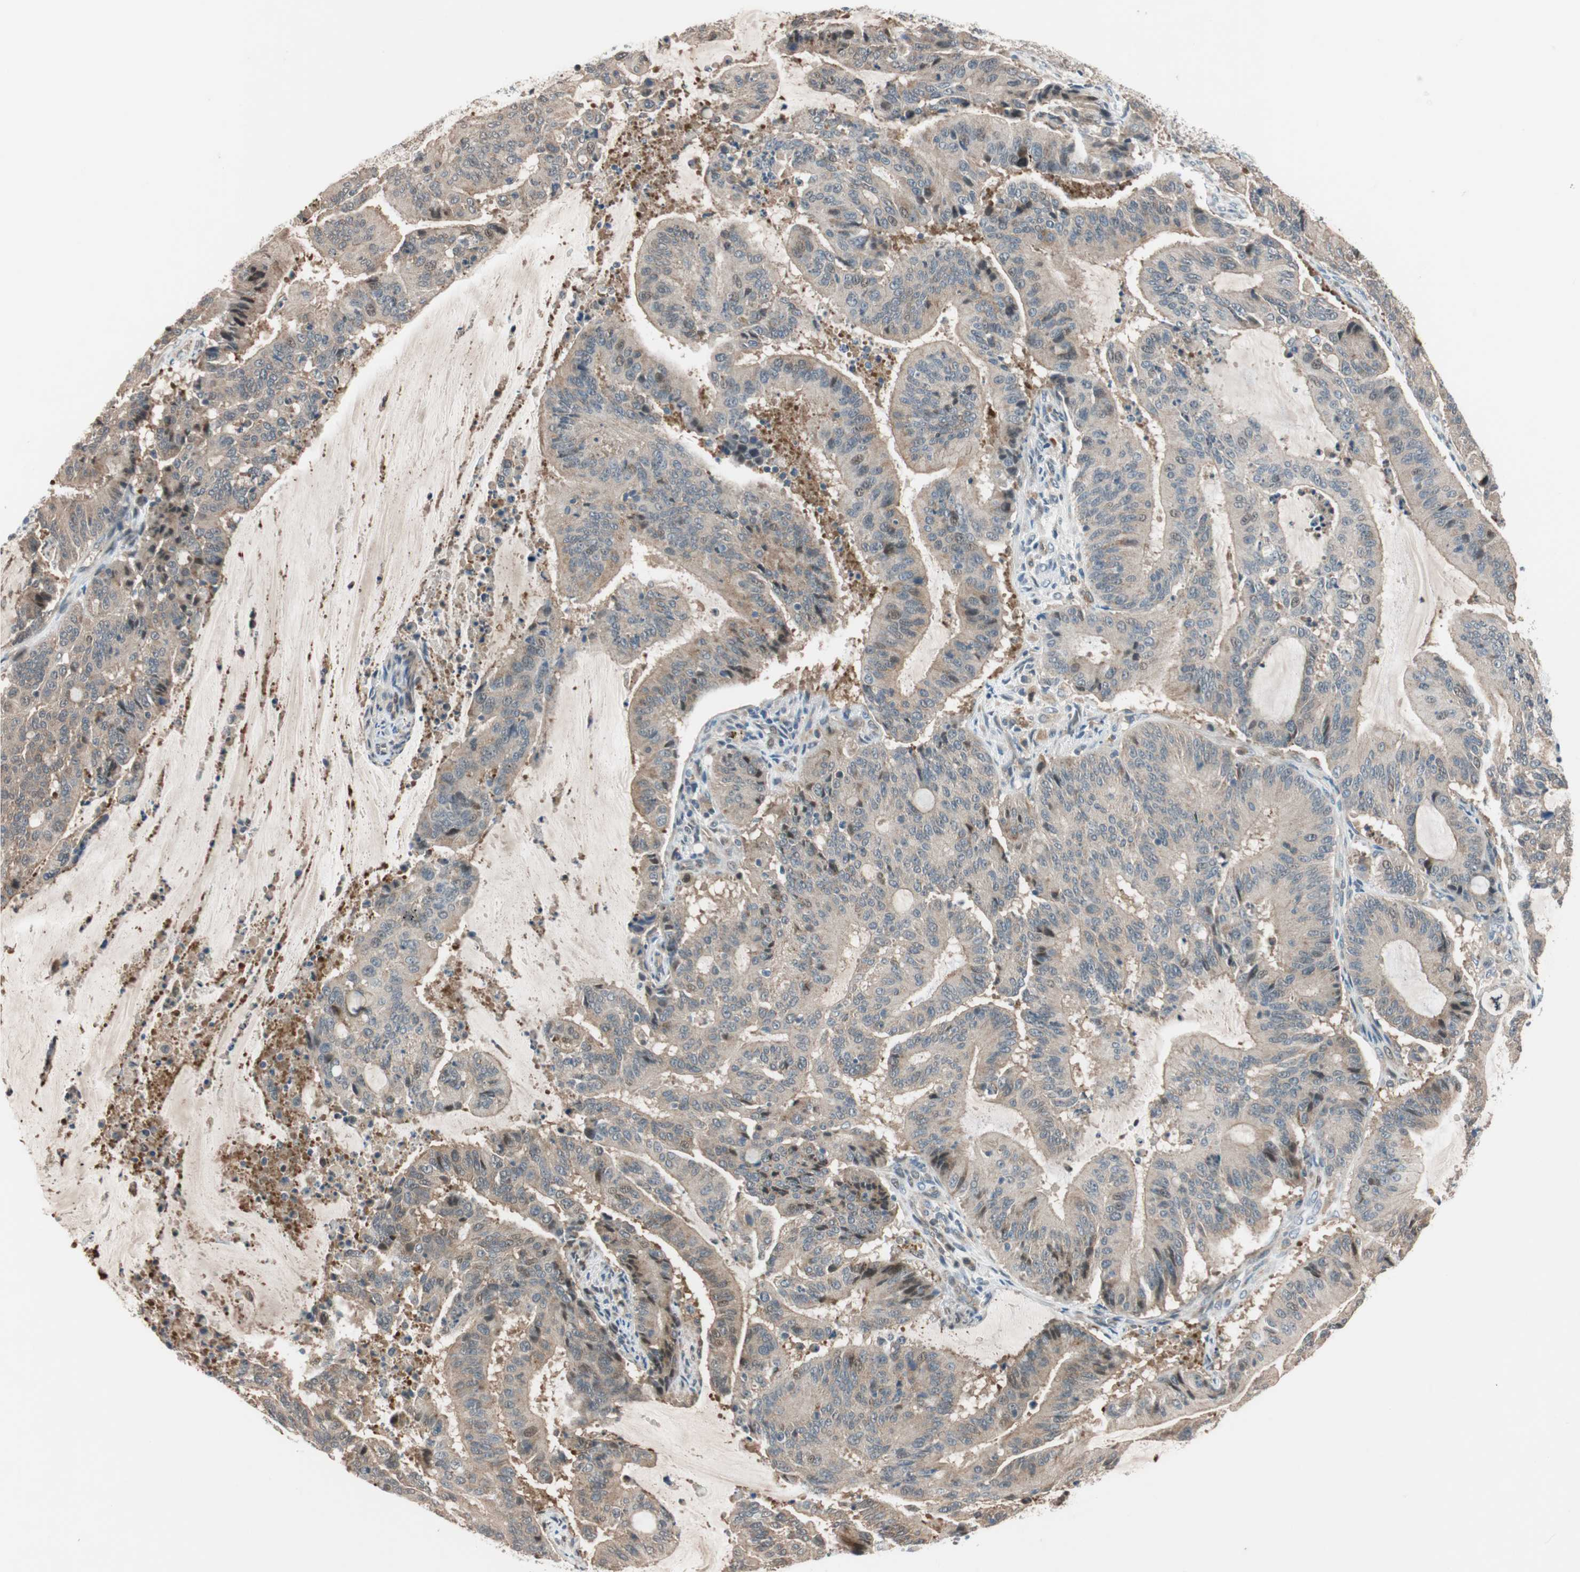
{"staining": {"intensity": "weak", "quantity": "25%-75%", "location": "cytoplasmic/membranous"}, "tissue": "liver cancer", "cell_type": "Tumor cells", "image_type": "cancer", "snomed": [{"axis": "morphology", "description": "Cholangiocarcinoma"}, {"axis": "topography", "description": "Liver"}], "caption": "Liver cancer stained for a protein demonstrates weak cytoplasmic/membranous positivity in tumor cells.", "gene": "PIK3R3", "patient": {"sex": "female", "age": 73}}